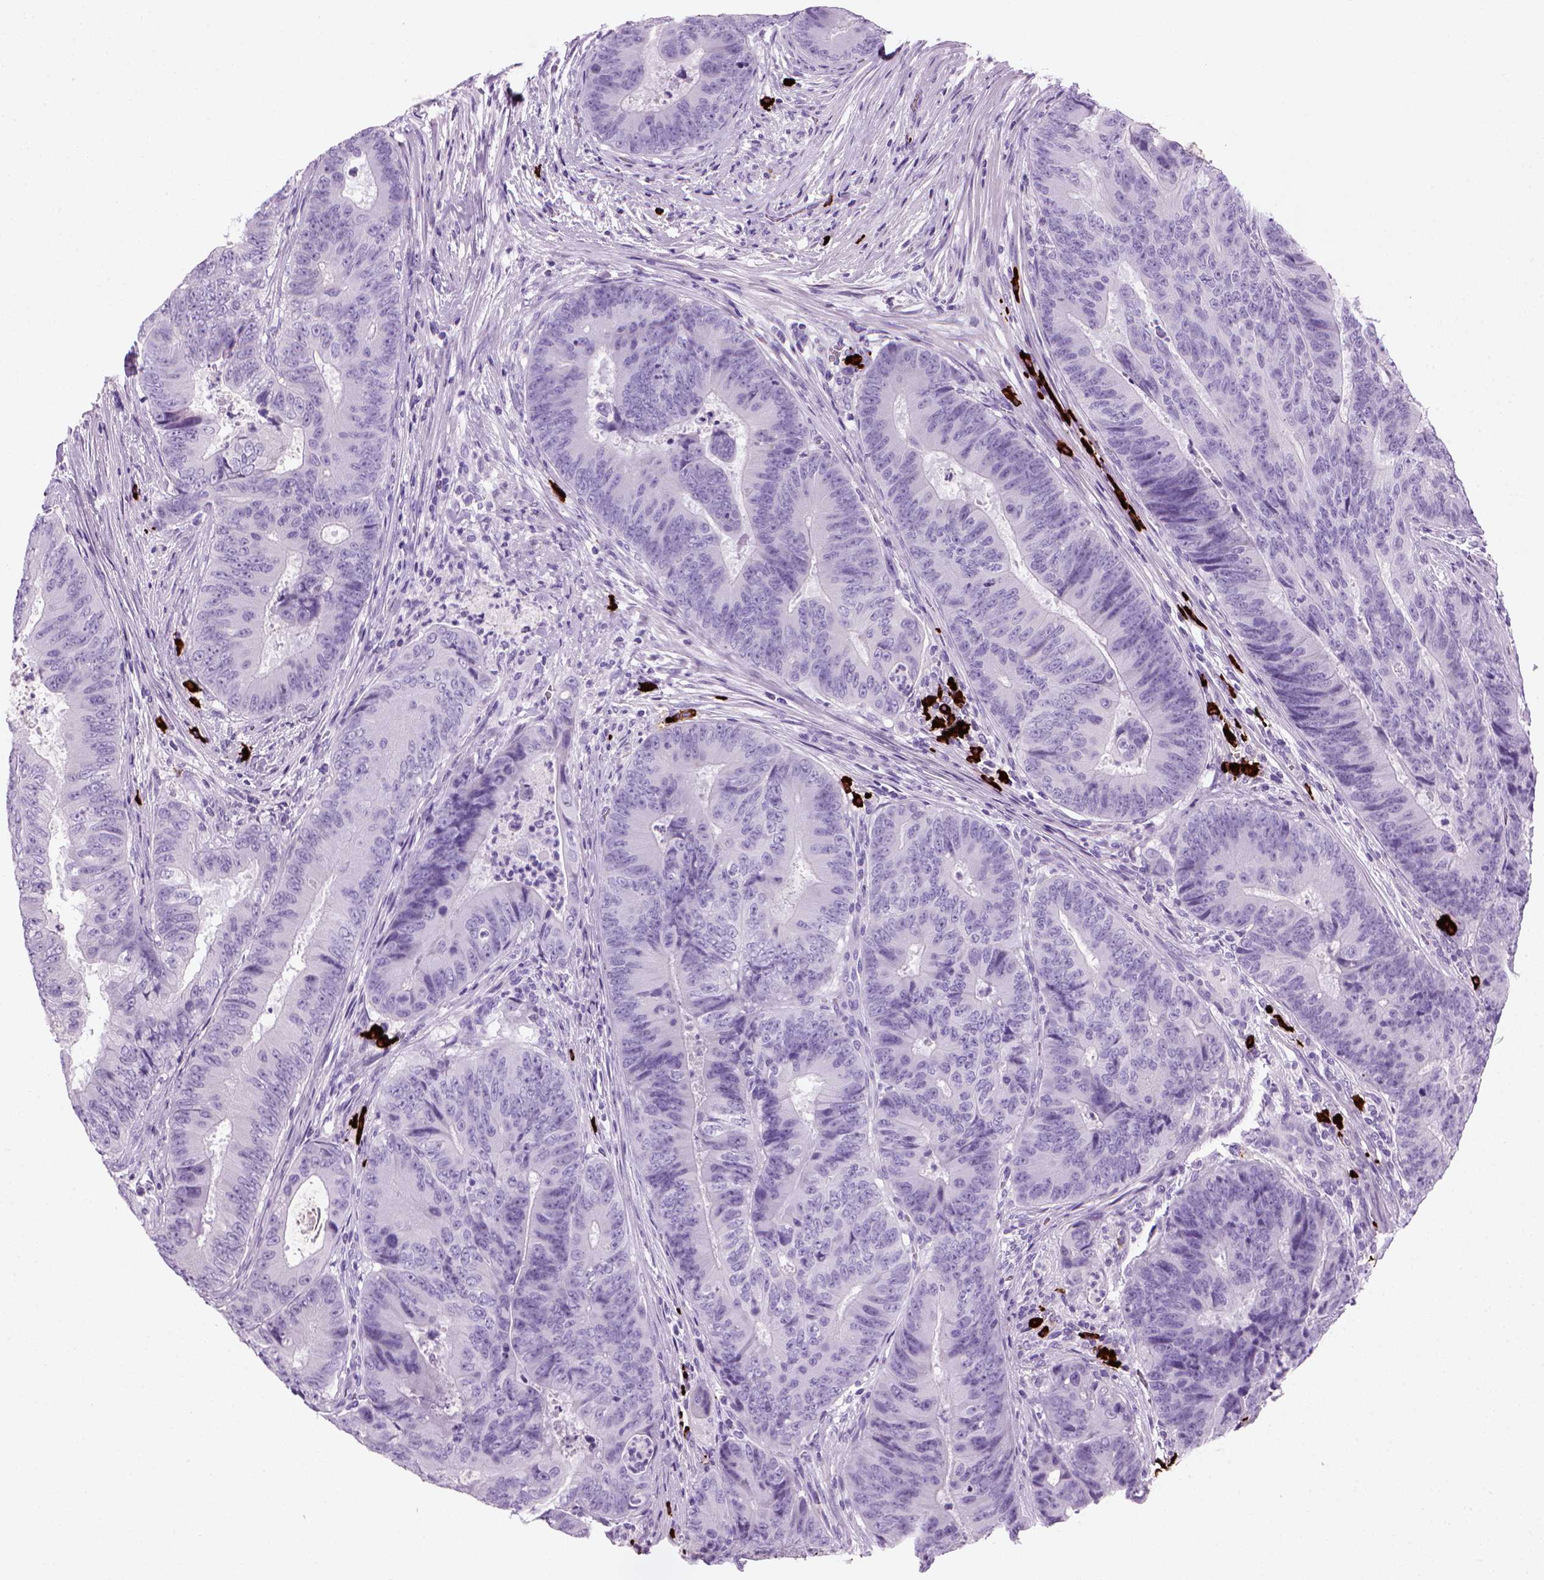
{"staining": {"intensity": "negative", "quantity": "none", "location": "none"}, "tissue": "colorectal cancer", "cell_type": "Tumor cells", "image_type": "cancer", "snomed": [{"axis": "morphology", "description": "Adenocarcinoma, NOS"}, {"axis": "topography", "description": "Colon"}], "caption": "Colorectal adenocarcinoma was stained to show a protein in brown. There is no significant staining in tumor cells.", "gene": "MZB1", "patient": {"sex": "female", "age": 48}}